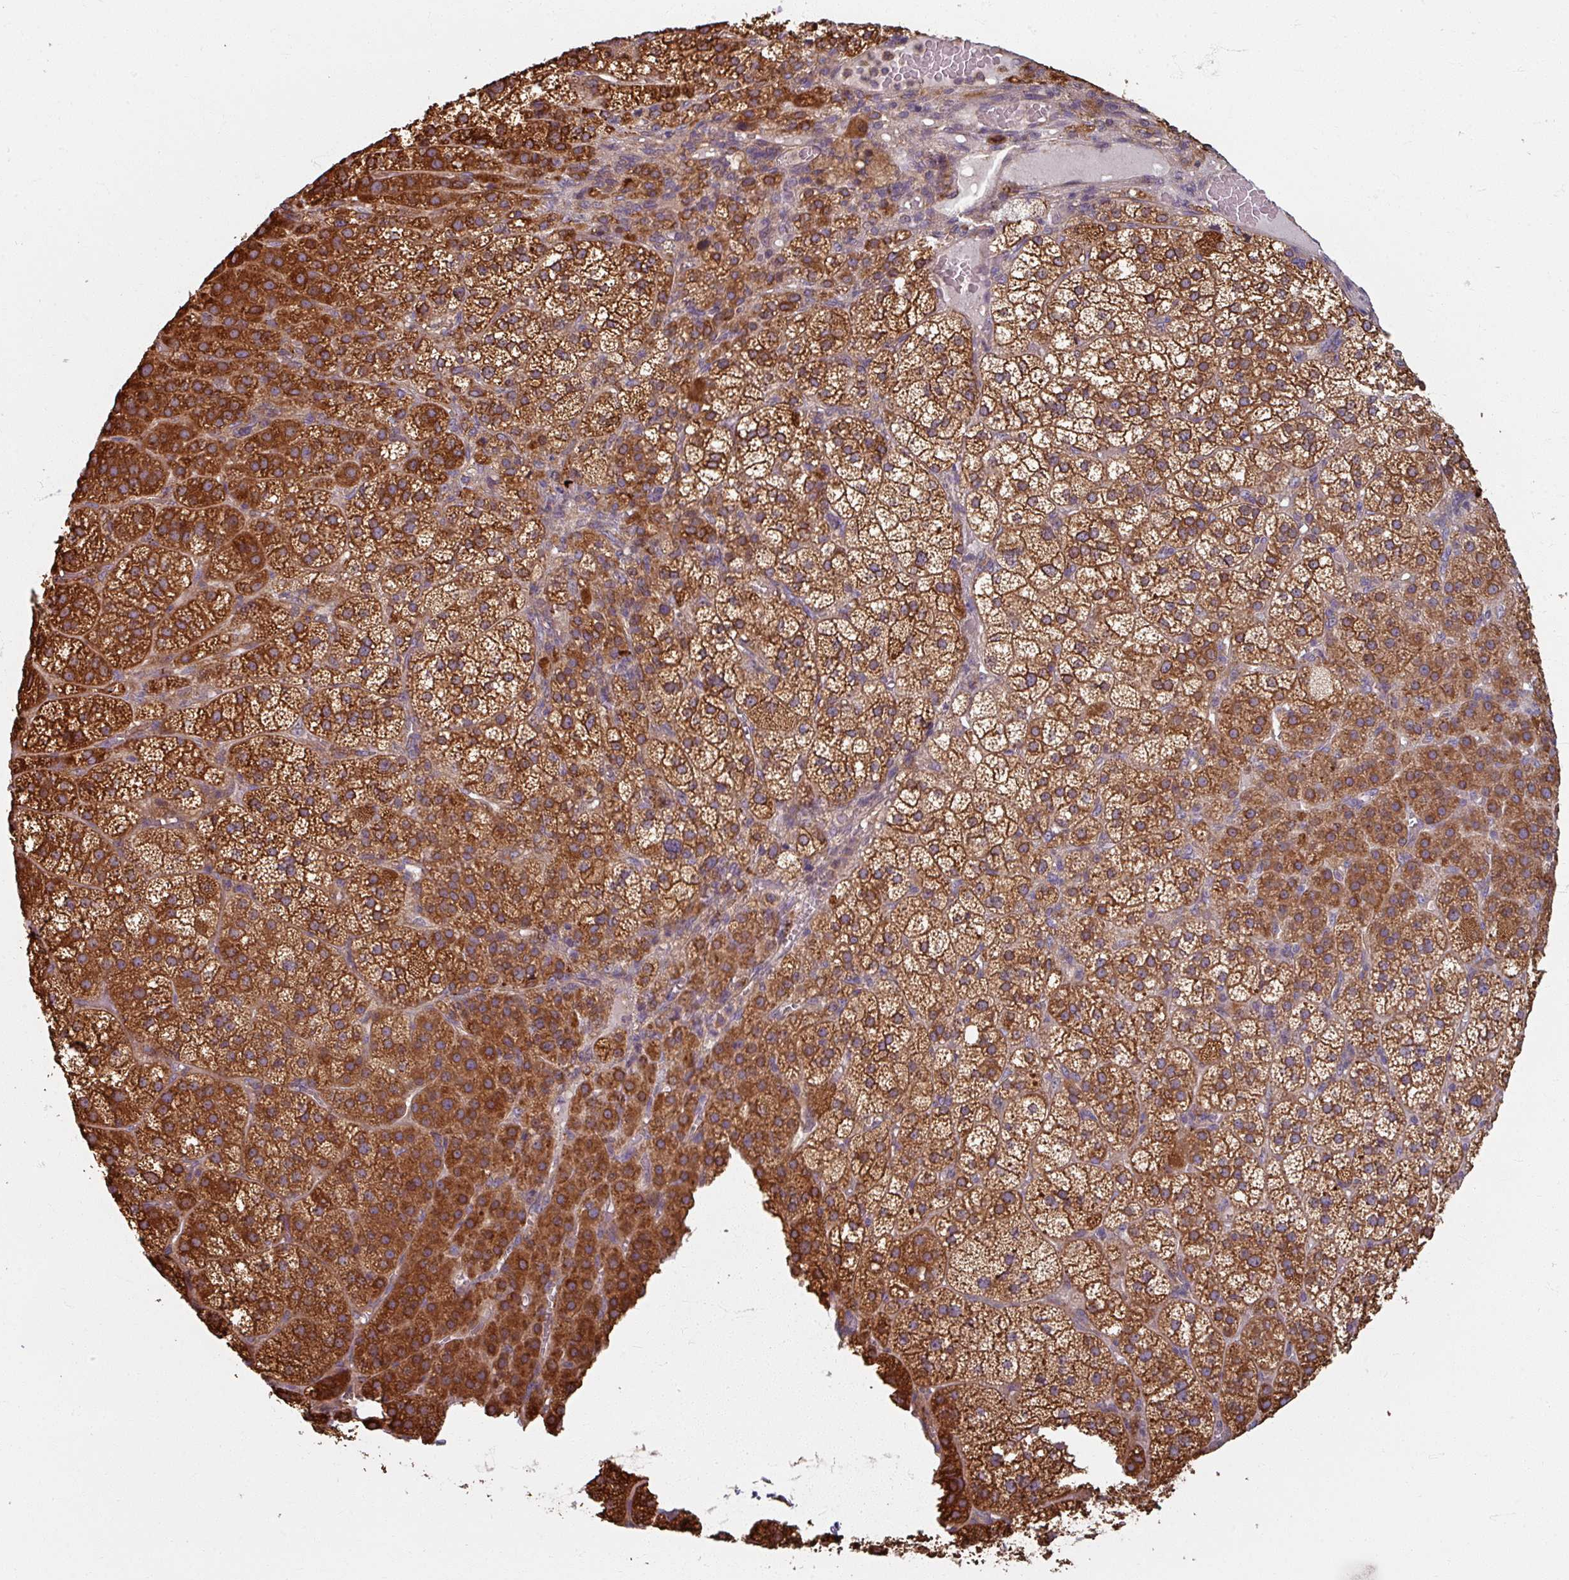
{"staining": {"intensity": "strong", "quantity": ">75%", "location": "cytoplasmic/membranous"}, "tissue": "adrenal gland", "cell_type": "Glandular cells", "image_type": "normal", "snomed": [{"axis": "morphology", "description": "Normal tissue, NOS"}, {"axis": "topography", "description": "Adrenal gland"}], "caption": "Immunohistochemistry staining of unremarkable adrenal gland, which exhibits high levels of strong cytoplasmic/membranous expression in approximately >75% of glandular cells indicating strong cytoplasmic/membranous protein positivity. The staining was performed using DAB (brown) for protein detection and nuclei were counterstained in hematoxylin (blue).", "gene": "CCDC68", "patient": {"sex": "female", "age": 60}}